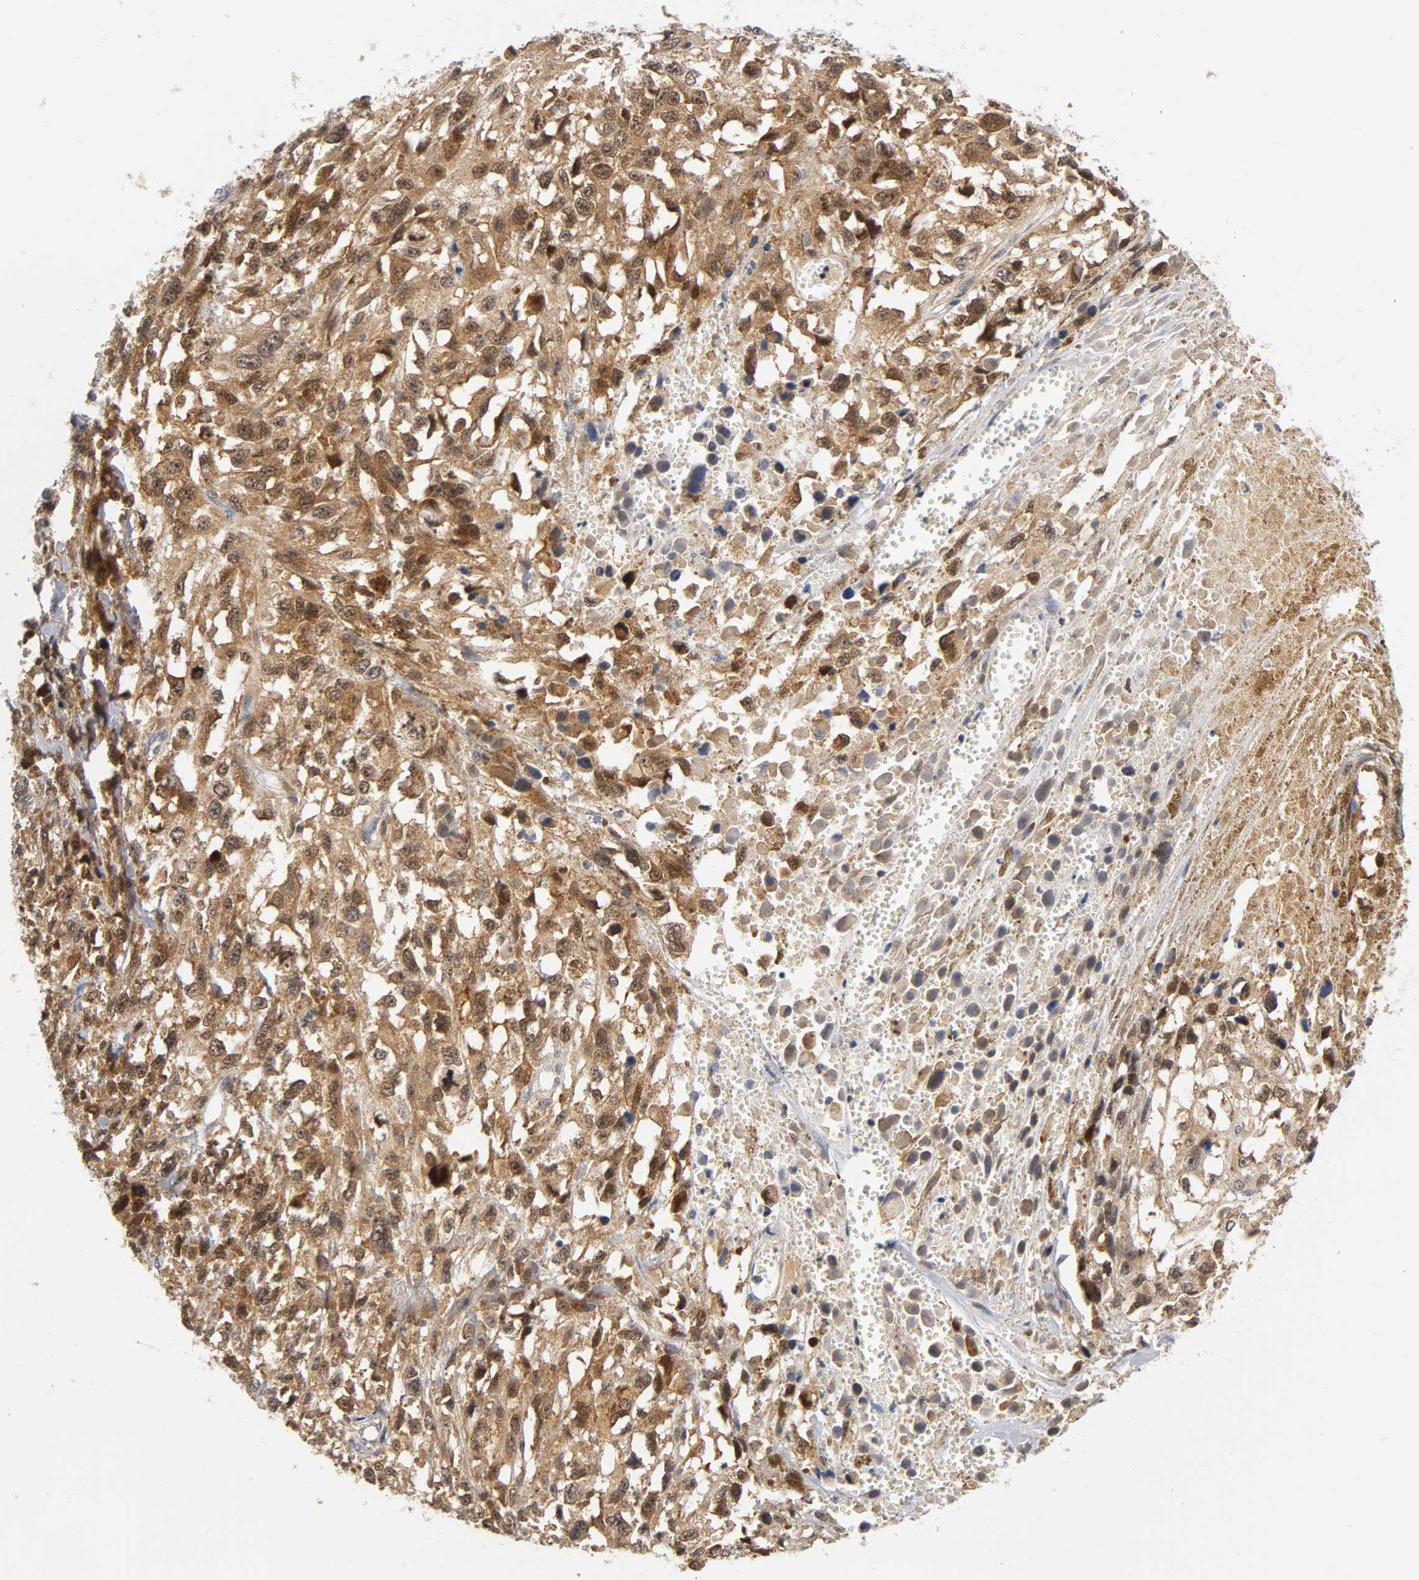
{"staining": {"intensity": "strong", "quantity": ">75%", "location": "cytoplasmic/membranous,nuclear"}, "tissue": "melanoma", "cell_type": "Tumor cells", "image_type": "cancer", "snomed": [{"axis": "morphology", "description": "Malignant melanoma, Metastatic site"}, {"axis": "topography", "description": "Lymph node"}], "caption": "An image showing strong cytoplasmic/membranous and nuclear positivity in approximately >75% of tumor cells in malignant melanoma (metastatic site), as visualized by brown immunohistochemical staining.", "gene": "UBE2M", "patient": {"sex": "male", "age": 59}}